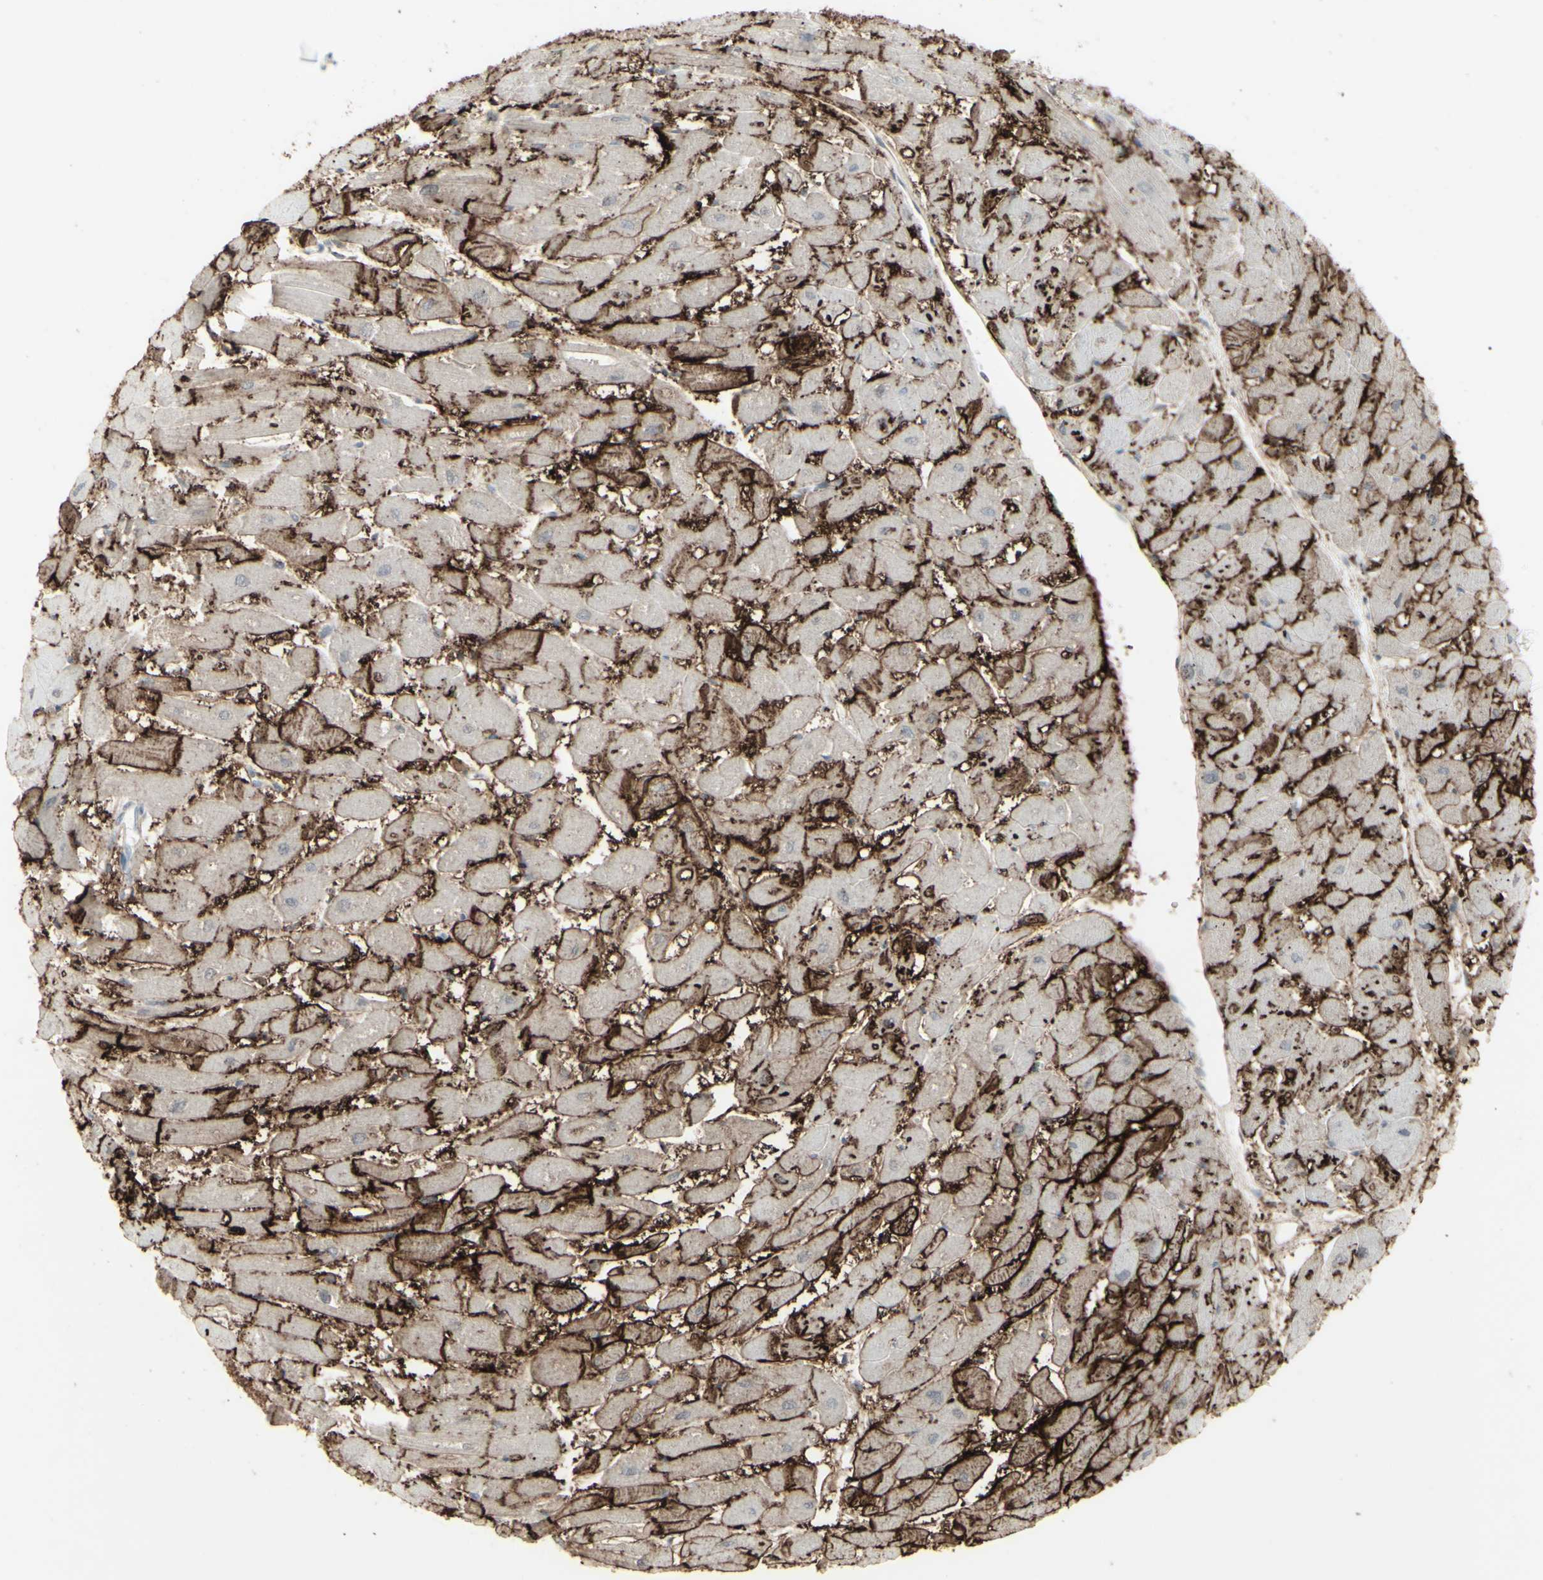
{"staining": {"intensity": "strong", "quantity": ">75%", "location": "cytoplasmic/membranous"}, "tissue": "heart muscle", "cell_type": "Cardiomyocytes", "image_type": "normal", "snomed": [{"axis": "morphology", "description": "Normal tissue, NOS"}, {"axis": "topography", "description": "Heart"}], "caption": "Brown immunohistochemical staining in benign heart muscle reveals strong cytoplasmic/membranous staining in approximately >75% of cardiomyocytes. Using DAB (brown) and hematoxylin (blue) stains, captured at high magnification using brightfield microscopy.", "gene": "GJA1", "patient": {"sex": "female", "age": 19}}